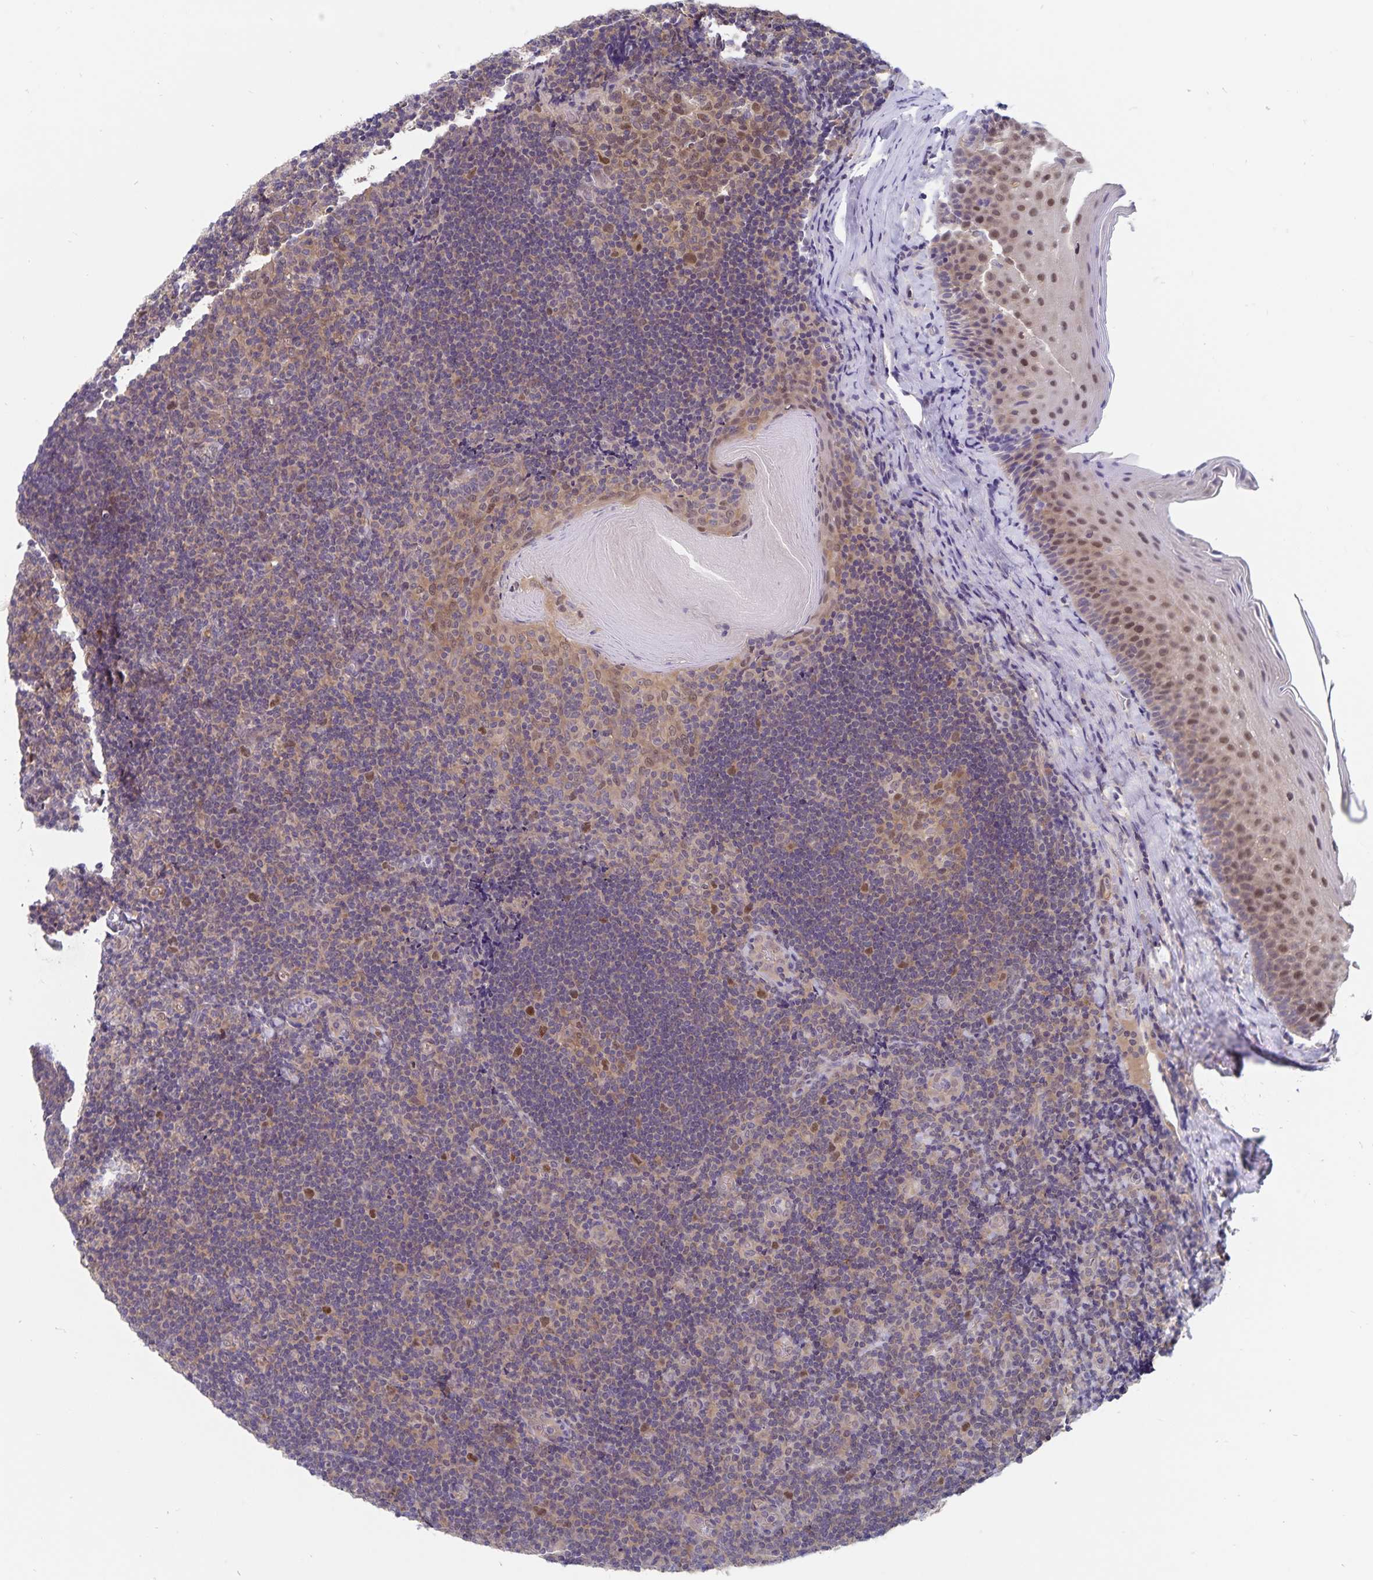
{"staining": {"intensity": "moderate", "quantity": "25%-75%", "location": "nuclear"}, "tissue": "tonsil", "cell_type": "Germinal center cells", "image_type": "normal", "snomed": [{"axis": "morphology", "description": "Normal tissue, NOS"}, {"axis": "topography", "description": "Tonsil"}], "caption": "Tonsil stained with DAB (3,3'-diaminobenzidine) immunohistochemistry exhibits medium levels of moderate nuclear expression in approximately 25%-75% of germinal center cells.", "gene": "BAG6", "patient": {"sex": "male", "age": 17}}